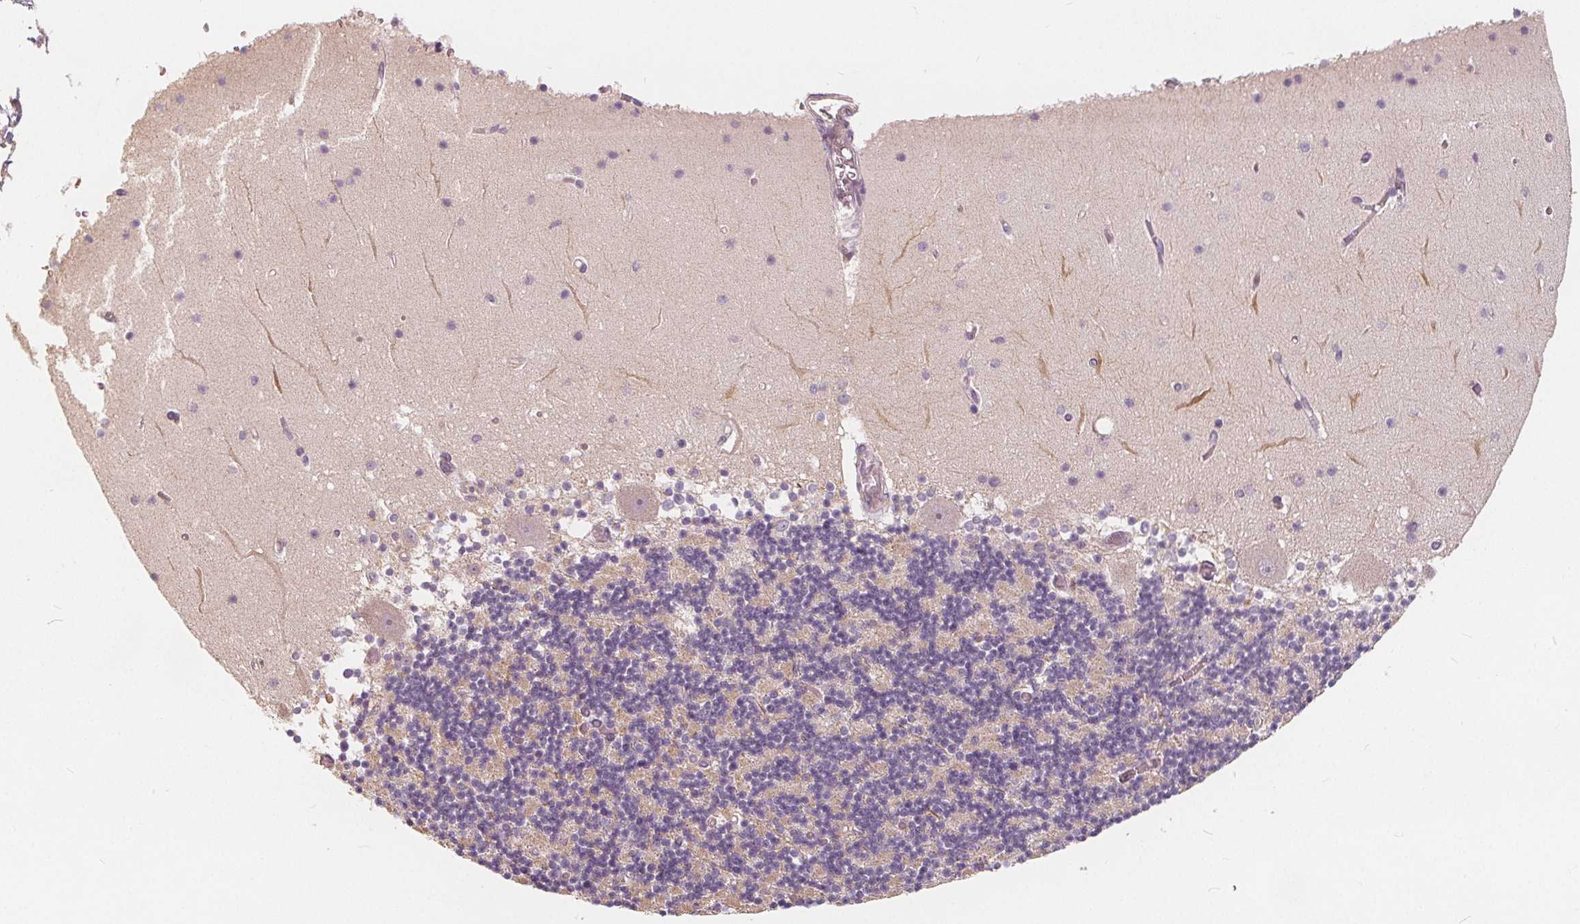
{"staining": {"intensity": "negative", "quantity": "none", "location": "none"}, "tissue": "cerebellum", "cell_type": "Cells in granular layer", "image_type": "normal", "snomed": [{"axis": "morphology", "description": "Normal tissue, NOS"}, {"axis": "topography", "description": "Cerebellum"}], "caption": "DAB immunohistochemical staining of normal cerebellum shows no significant staining in cells in granular layer.", "gene": "DRC3", "patient": {"sex": "female", "age": 28}}